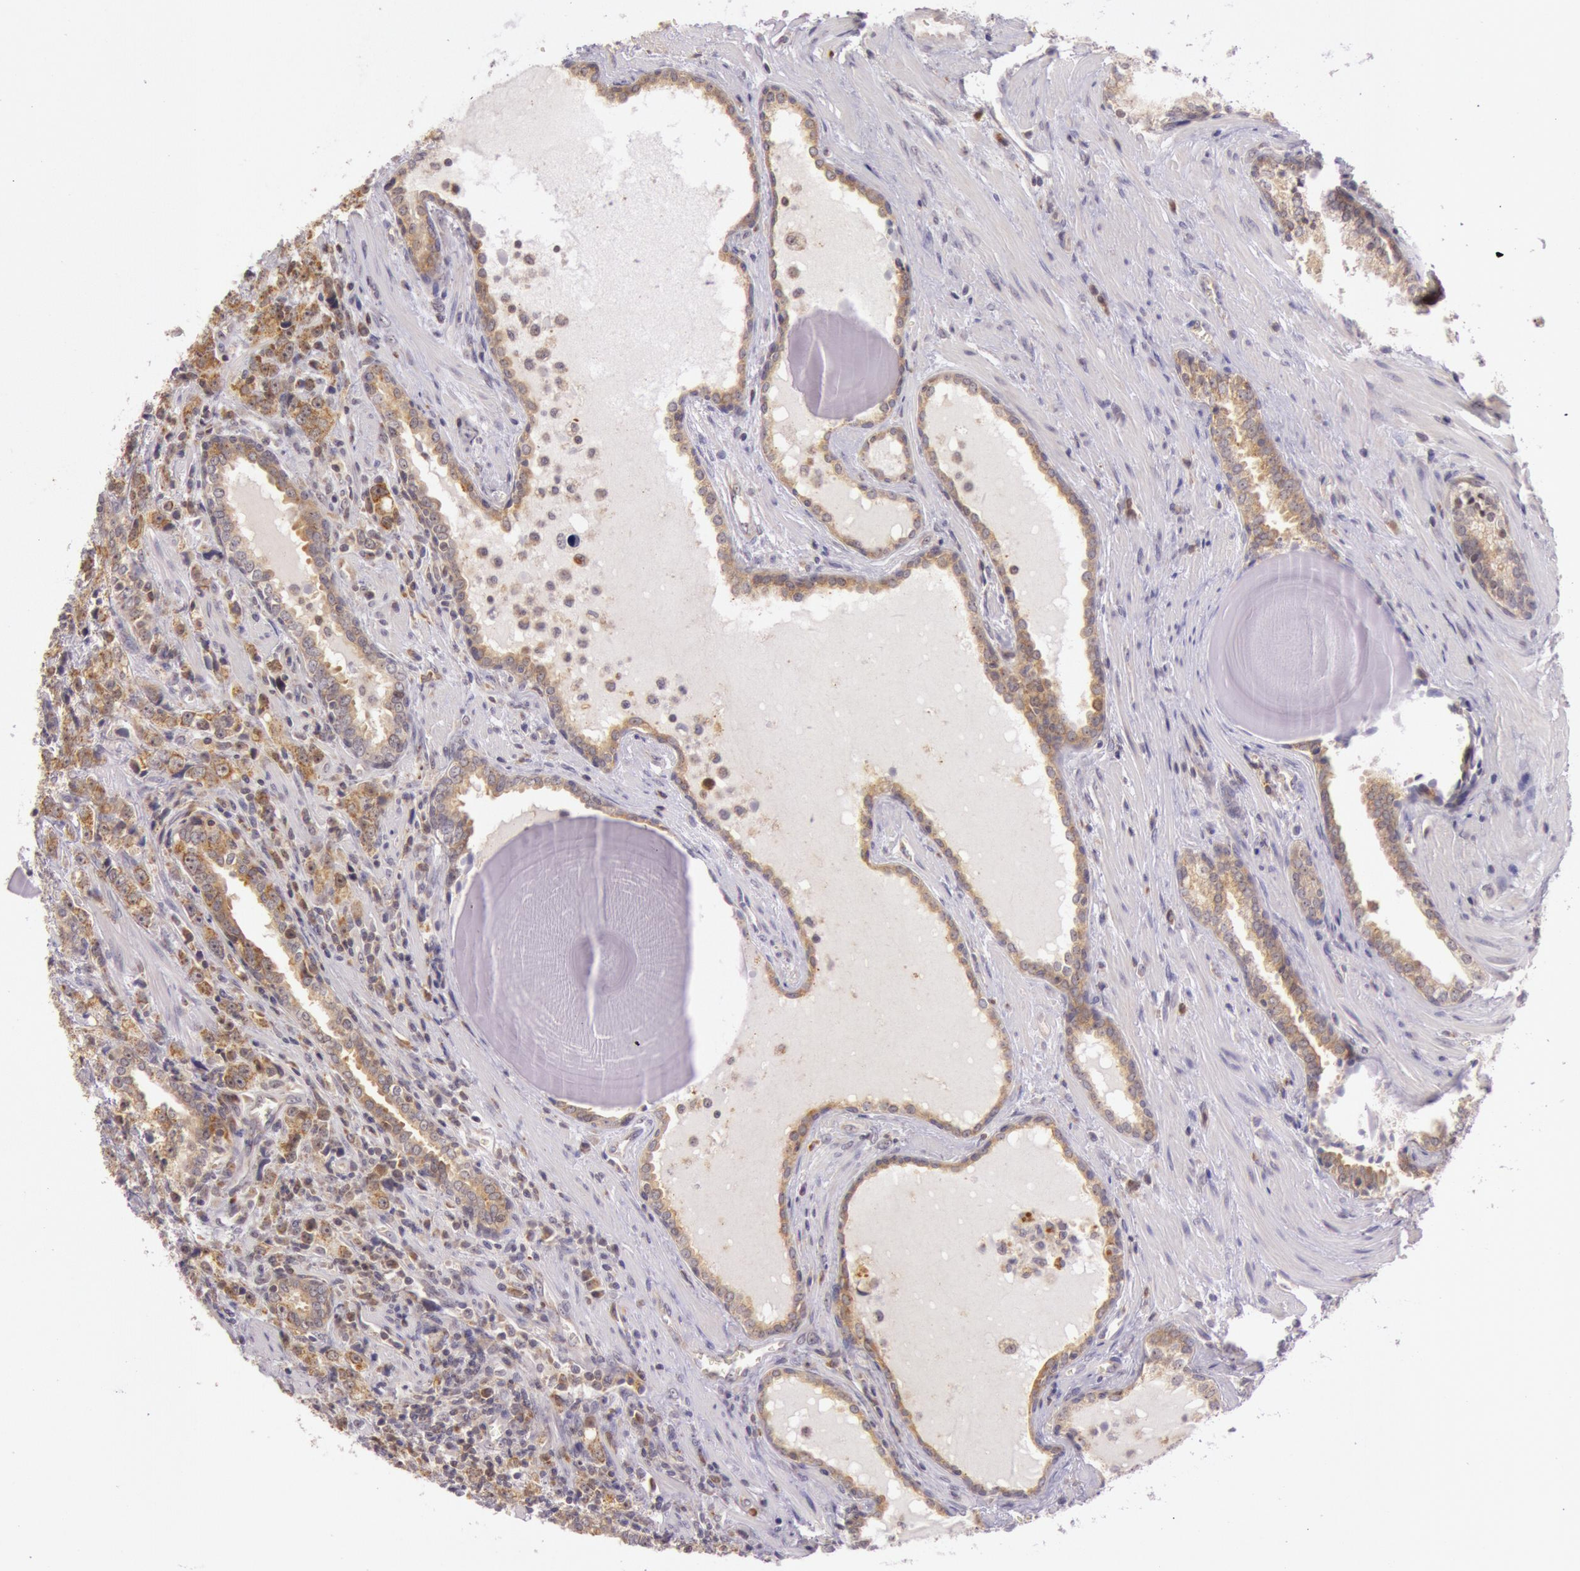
{"staining": {"intensity": "moderate", "quantity": ">75%", "location": "cytoplasmic/membranous,nuclear"}, "tissue": "prostate cancer", "cell_type": "Tumor cells", "image_type": "cancer", "snomed": [{"axis": "morphology", "description": "Adenocarcinoma, High grade"}, {"axis": "topography", "description": "Prostate"}], "caption": "Immunohistochemical staining of prostate adenocarcinoma (high-grade) shows medium levels of moderate cytoplasmic/membranous and nuclear expression in approximately >75% of tumor cells.", "gene": "CDK16", "patient": {"sex": "male", "age": 71}}